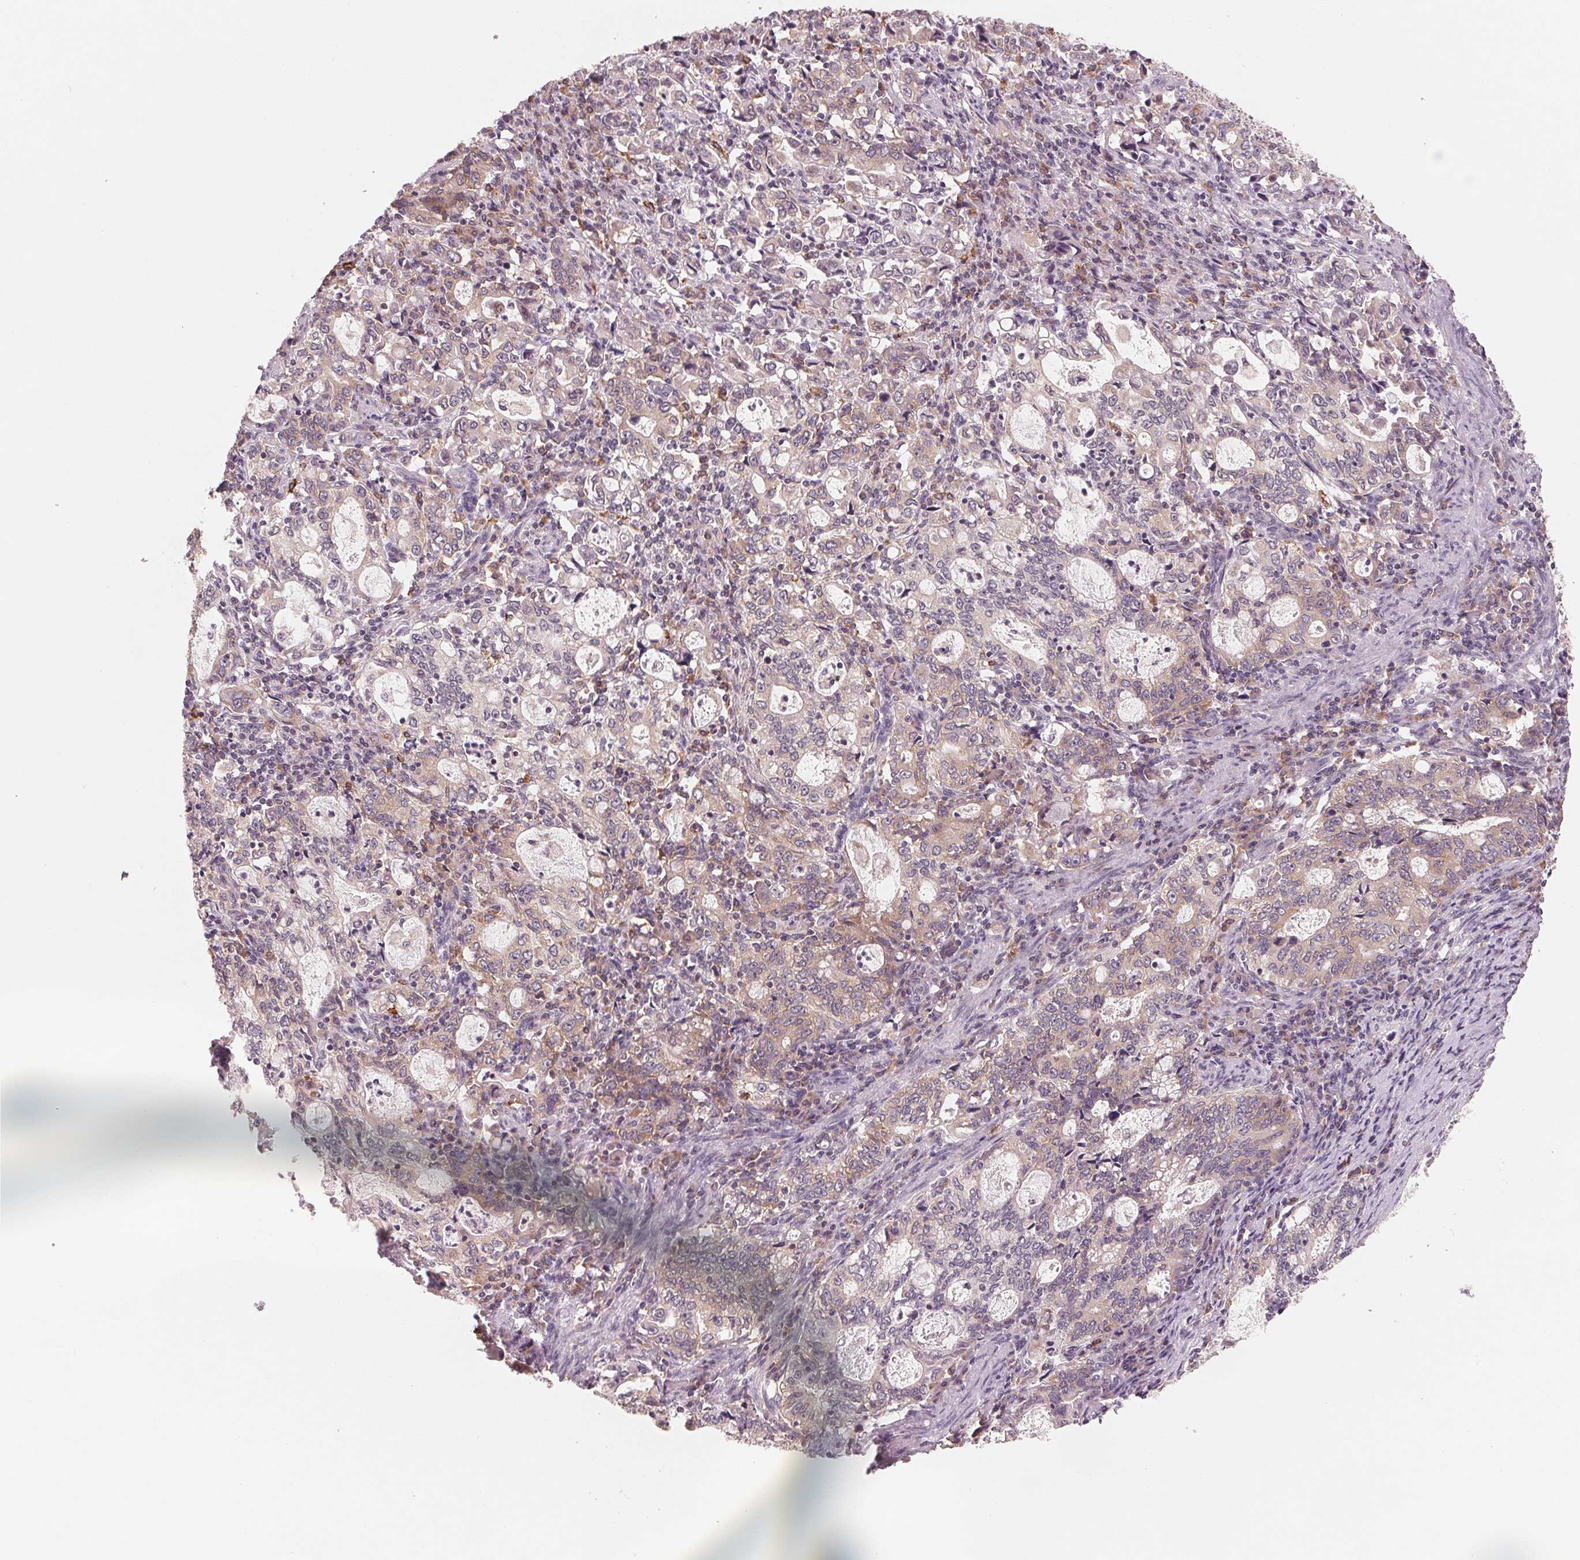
{"staining": {"intensity": "weak", "quantity": "25%-75%", "location": "cytoplasmic/membranous"}, "tissue": "stomach cancer", "cell_type": "Tumor cells", "image_type": "cancer", "snomed": [{"axis": "morphology", "description": "Adenocarcinoma, NOS"}, {"axis": "topography", "description": "Stomach, lower"}], "caption": "Protein staining of stomach cancer (adenocarcinoma) tissue shows weak cytoplasmic/membranous expression in about 25%-75% of tumor cells. (DAB (3,3'-diaminobenzidine) IHC, brown staining for protein, blue staining for nuclei).", "gene": "GIGYF2", "patient": {"sex": "female", "age": 72}}